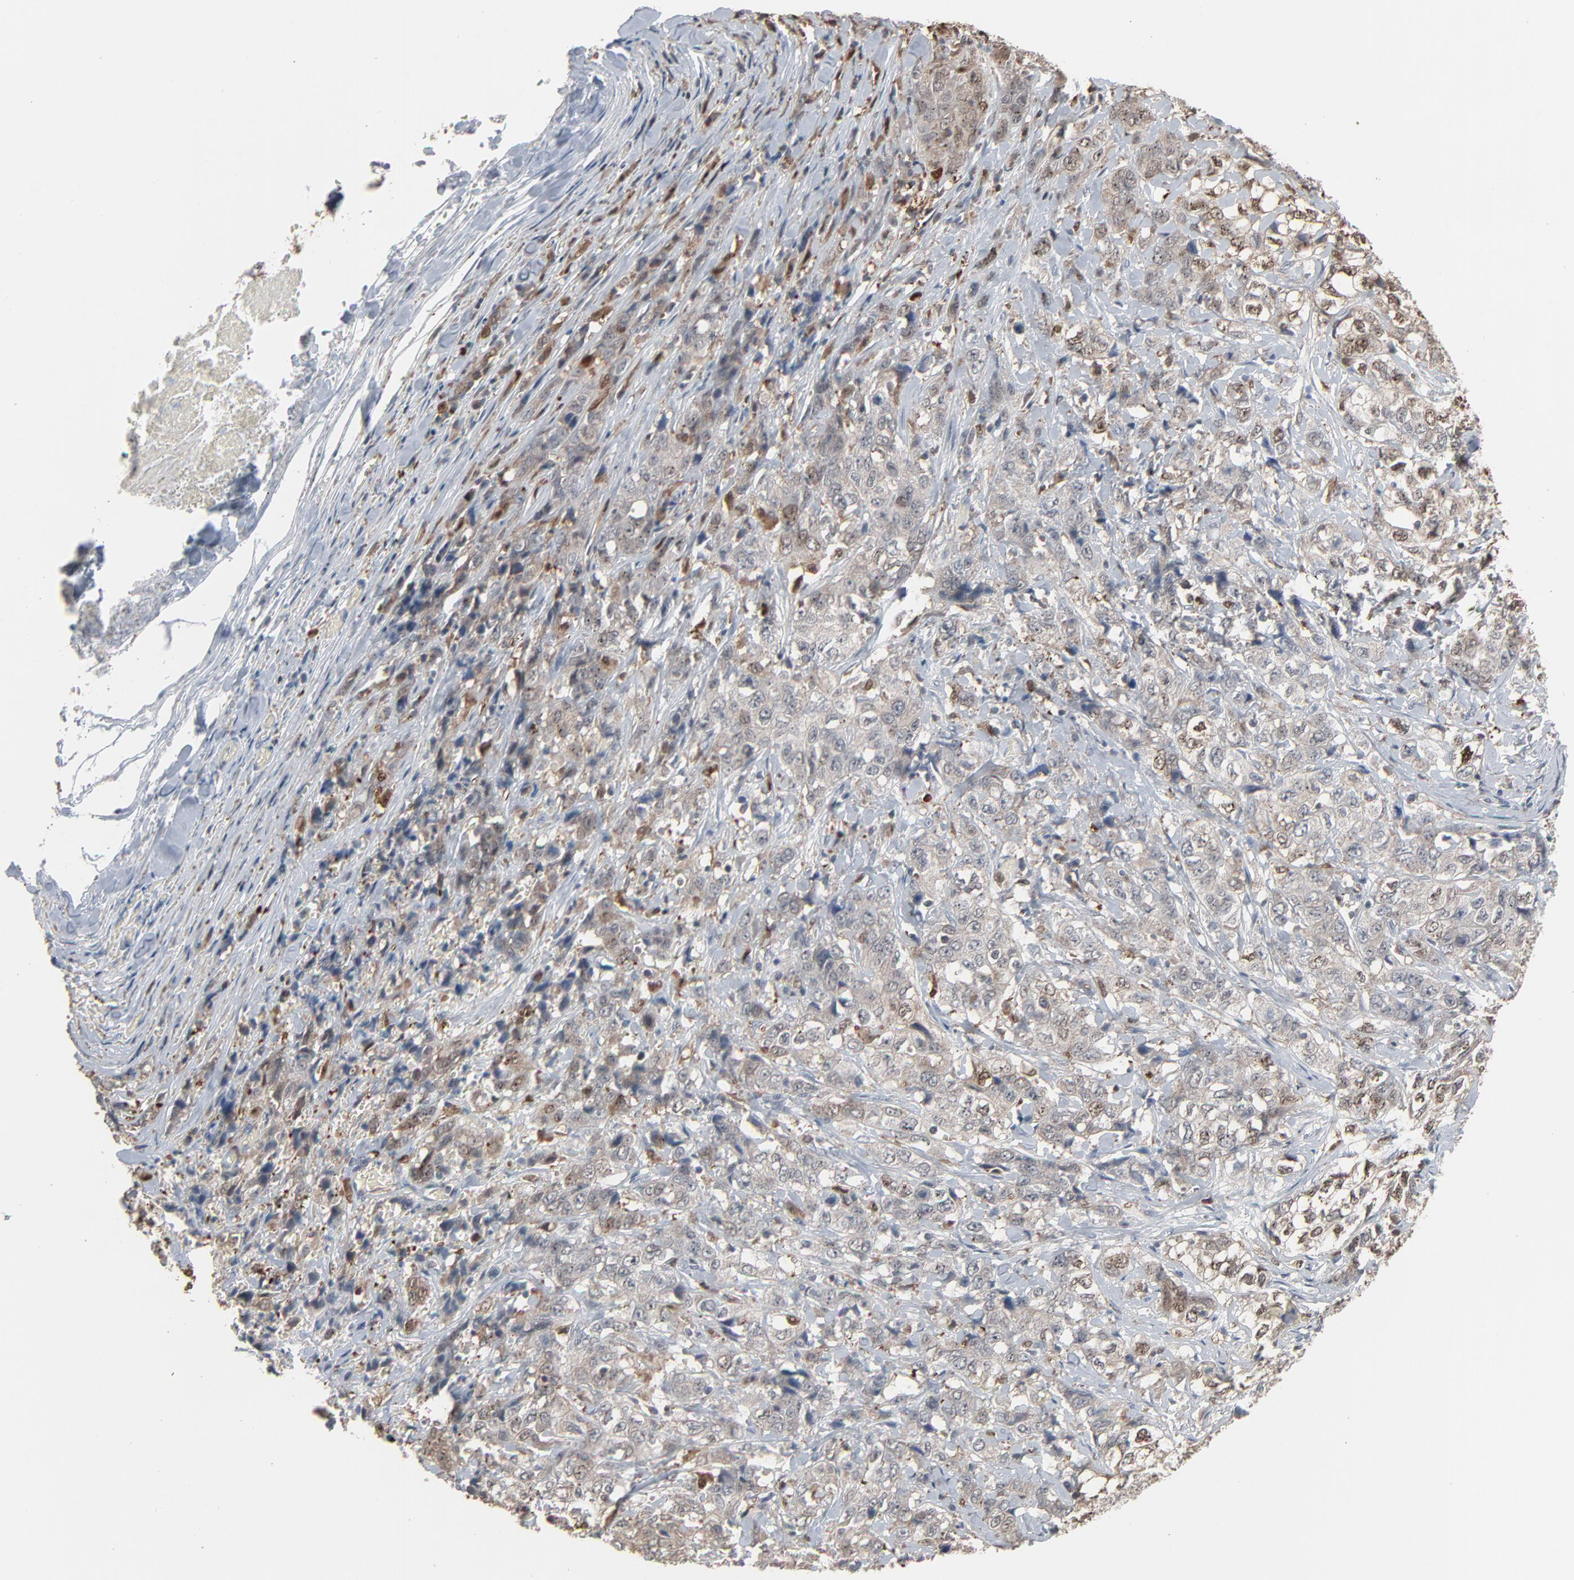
{"staining": {"intensity": "weak", "quantity": ">75%", "location": "cytoplasmic/membranous"}, "tissue": "stomach cancer", "cell_type": "Tumor cells", "image_type": "cancer", "snomed": [{"axis": "morphology", "description": "Adenocarcinoma, NOS"}, {"axis": "topography", "description": "Stomach"}], "caption": "There is low levels of weak cytoplasmic/membranous staining in tumor cells of adenocarcinoma (stomach), as demonstrated by immunohistochemical staining (brown color).", "gene": "DOCK8", "patient": {"sex": "male", "age": 48}}